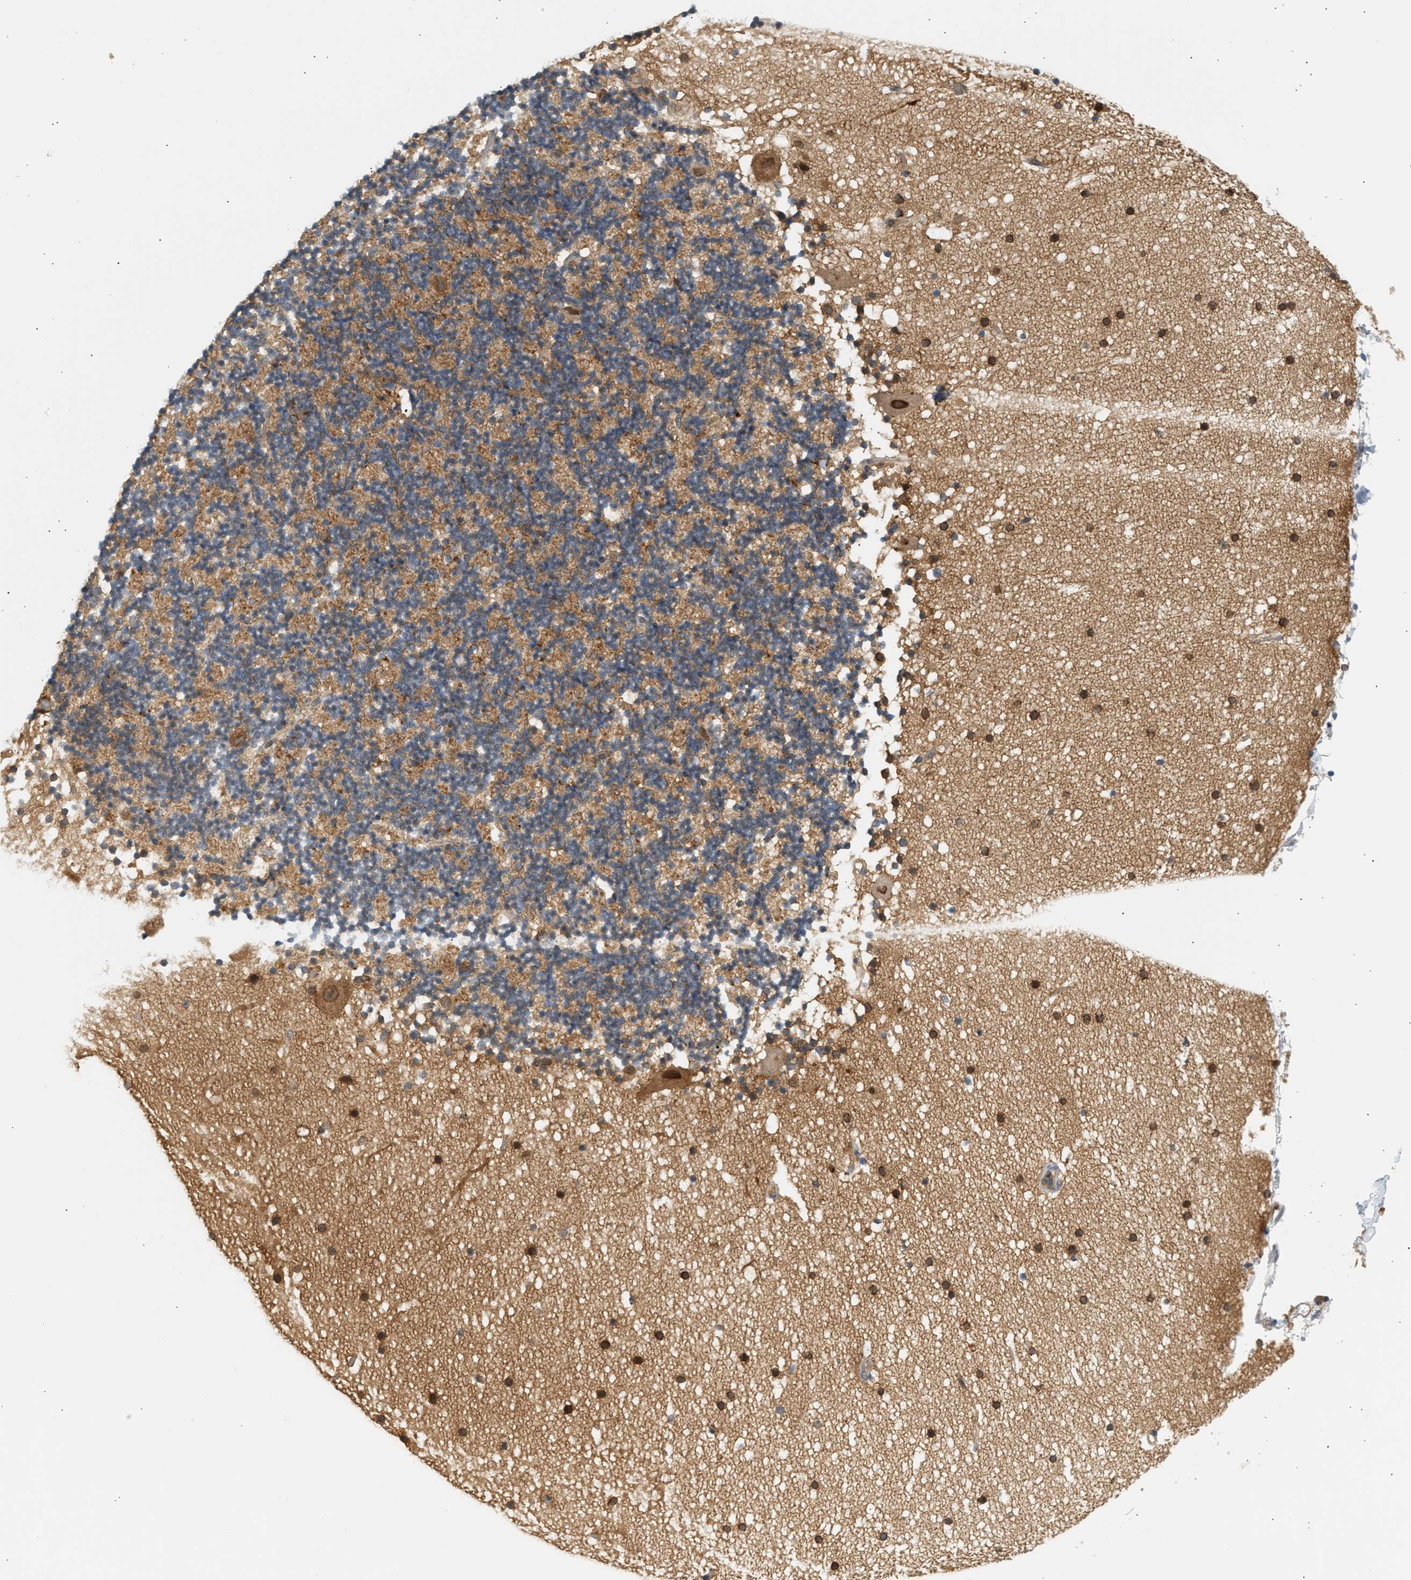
{"staining": {"intensity": "moderate", "quantity": ">75%", "location": "cytoplasmic/membranous"}, "tissue": "cerebellum", "cell_type": "Cells in granular layer", "image_type": "normal", "snomed": [{"axis": "morphology", "description": "Normal tissue, NOS"}, {"axis": "topography", "description": "Cerebellum"}], "caption": "Normal cerebellum exhibits moderate cytoplasmic/membranous staining in approximately >75% of cells in granular layer.", "gene": "PAFAH1B1", "patient": {"sex": "male", "age": 57}}